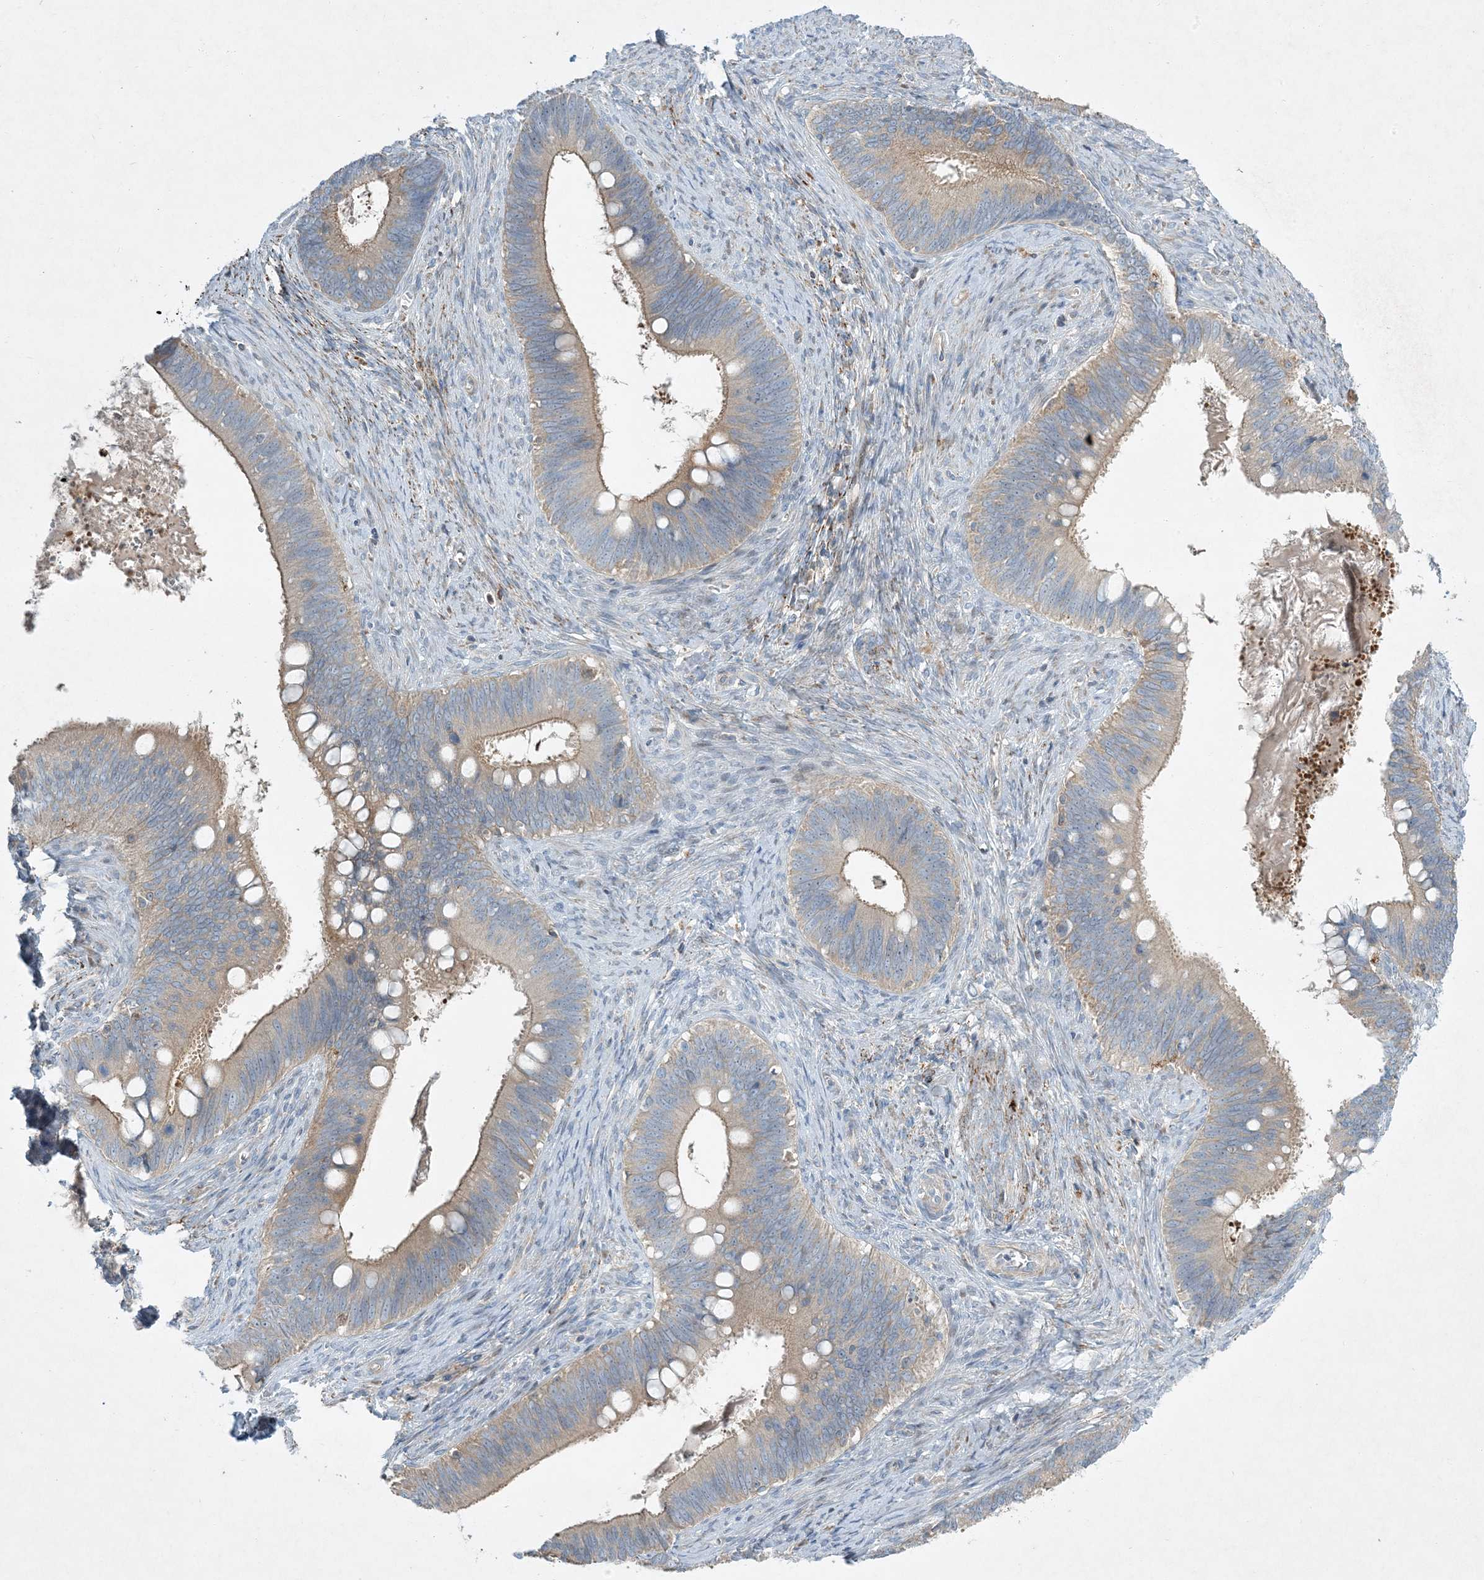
{"staining": {"intensity": "weak", "quantity": ">75%", "location": "cytoplasmic/membranous"}, "tissue": "cervical cancer", "cell_type": "Tumor cells", "image_type": "cancer", "snomed": [{"axis": "morphology", "description": "Adenocarcinoma, NOS"}, {"axis": "topography", "description": "Cervix"}], "caption": "Cervical adenocarcinoma stained with a brown dye shows weak cytoplasmic/membranous positive positivity in approximately >75% of tumor cells.", "gene": "LTN1", "patient": {"sex": "female", "age": 42}}